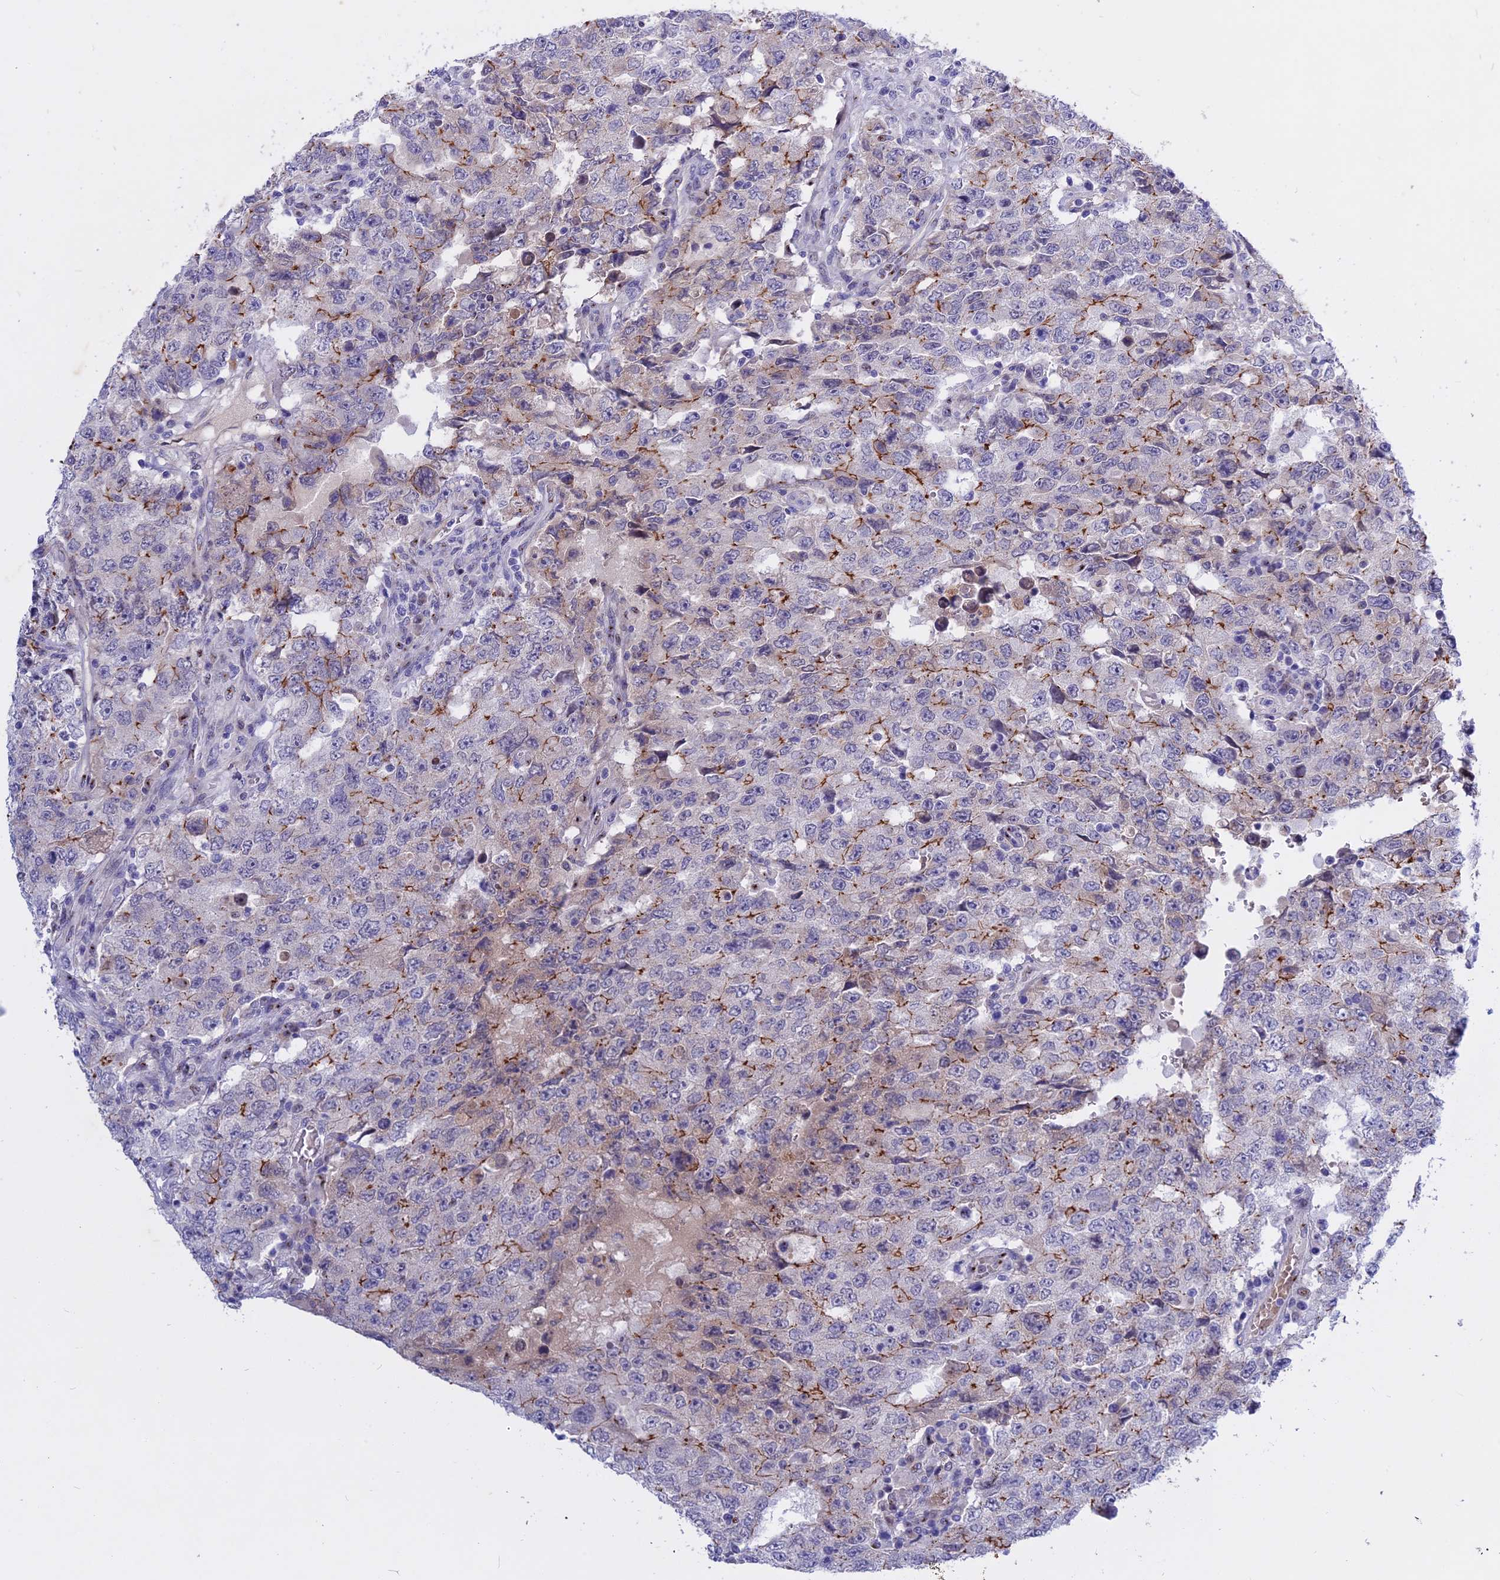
{"staining": {"intensity": "strong", "quantity": "<25%", "location": "cytoplasmic/membranous"}, "tissue": "testis cancer", "cell_type": "Tumor cells", "image_type": "cancer", "snomed": [{"axis": "morphology", "description": "Carcinoma, Embryonal, NOS"}, {"axis": "topography", "description": "Testis"}], "caption": "A micrograph of human embryonal carcinoma (testis) stained for a protein shows strong cytoplasmic/membranous brown staining in tumor cells. The staining is performed using DAB brown chromogen to label protein expression. The nuclei are counter-stained blue using hematoxylin.", "gene": "GK5", "patient": {"sex": "male", "age": 26}}